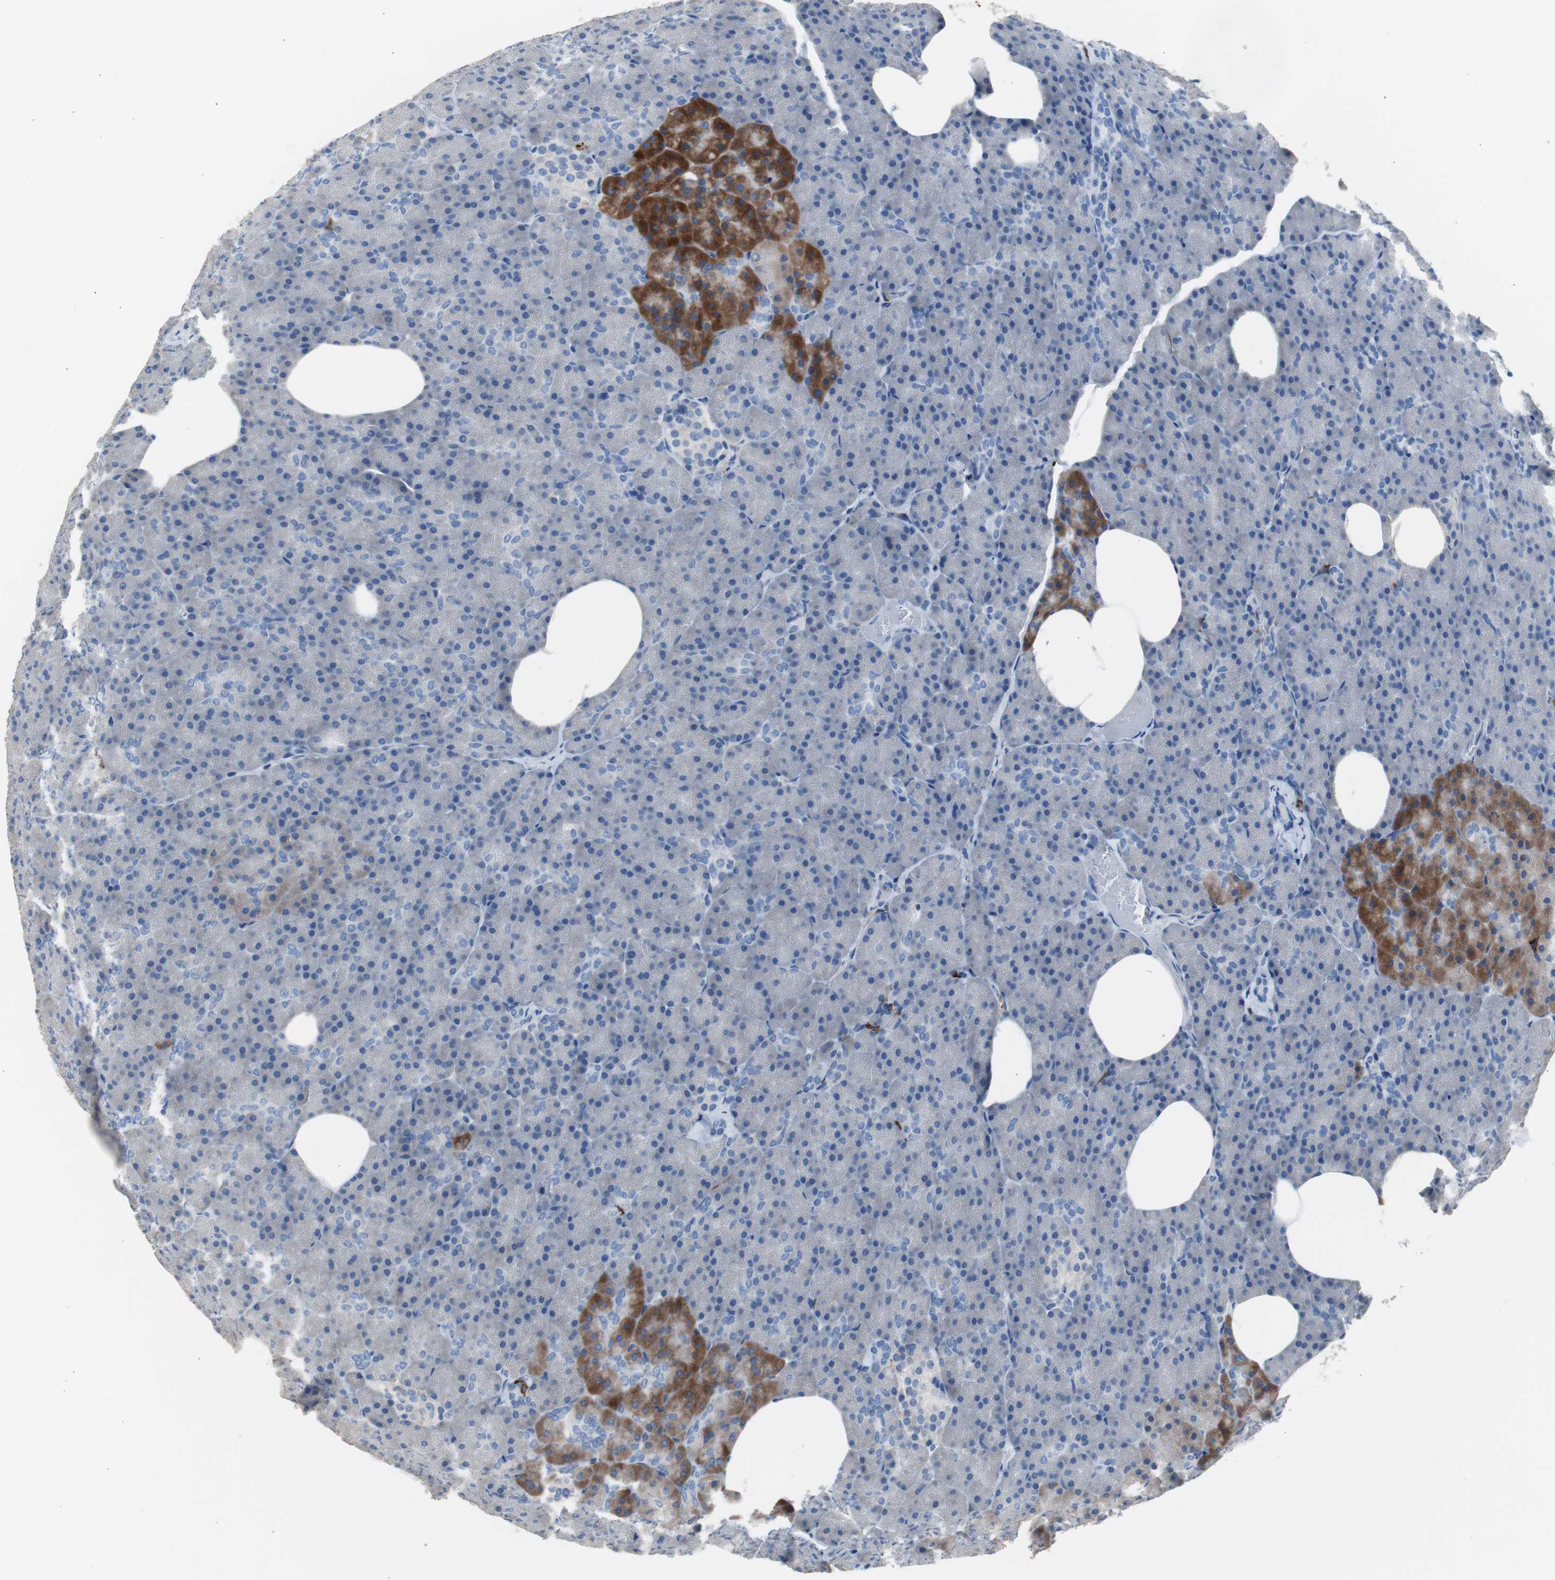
{"staining": {"intensity": "strong", "quantity": "<25%", "location": "cytoplasmic/membranous"}, "tissue": "pancreas", "cell_type": "Exocrine glandular cells", "image_type": "normal", "snomed": [{"axis": "morphology", "description": "Normal tissue, NOS"}, {"axis": "topography", "description": "Pancreas"}], "caption": "Exocrine glandular cells demonstrate medium levels of strong cytoplasmic/membranous expression in about <25% of cells in benign human pancreas. The staining was performed using DAB (3,3'-diaminobenzidine) to visualize the protein expression in brown, while the nuclei were stained in blue with hematoxylin (Magnification: 20x).", "gene": "FCGR2B", "patient": {"sex": "female", "age": 35}}